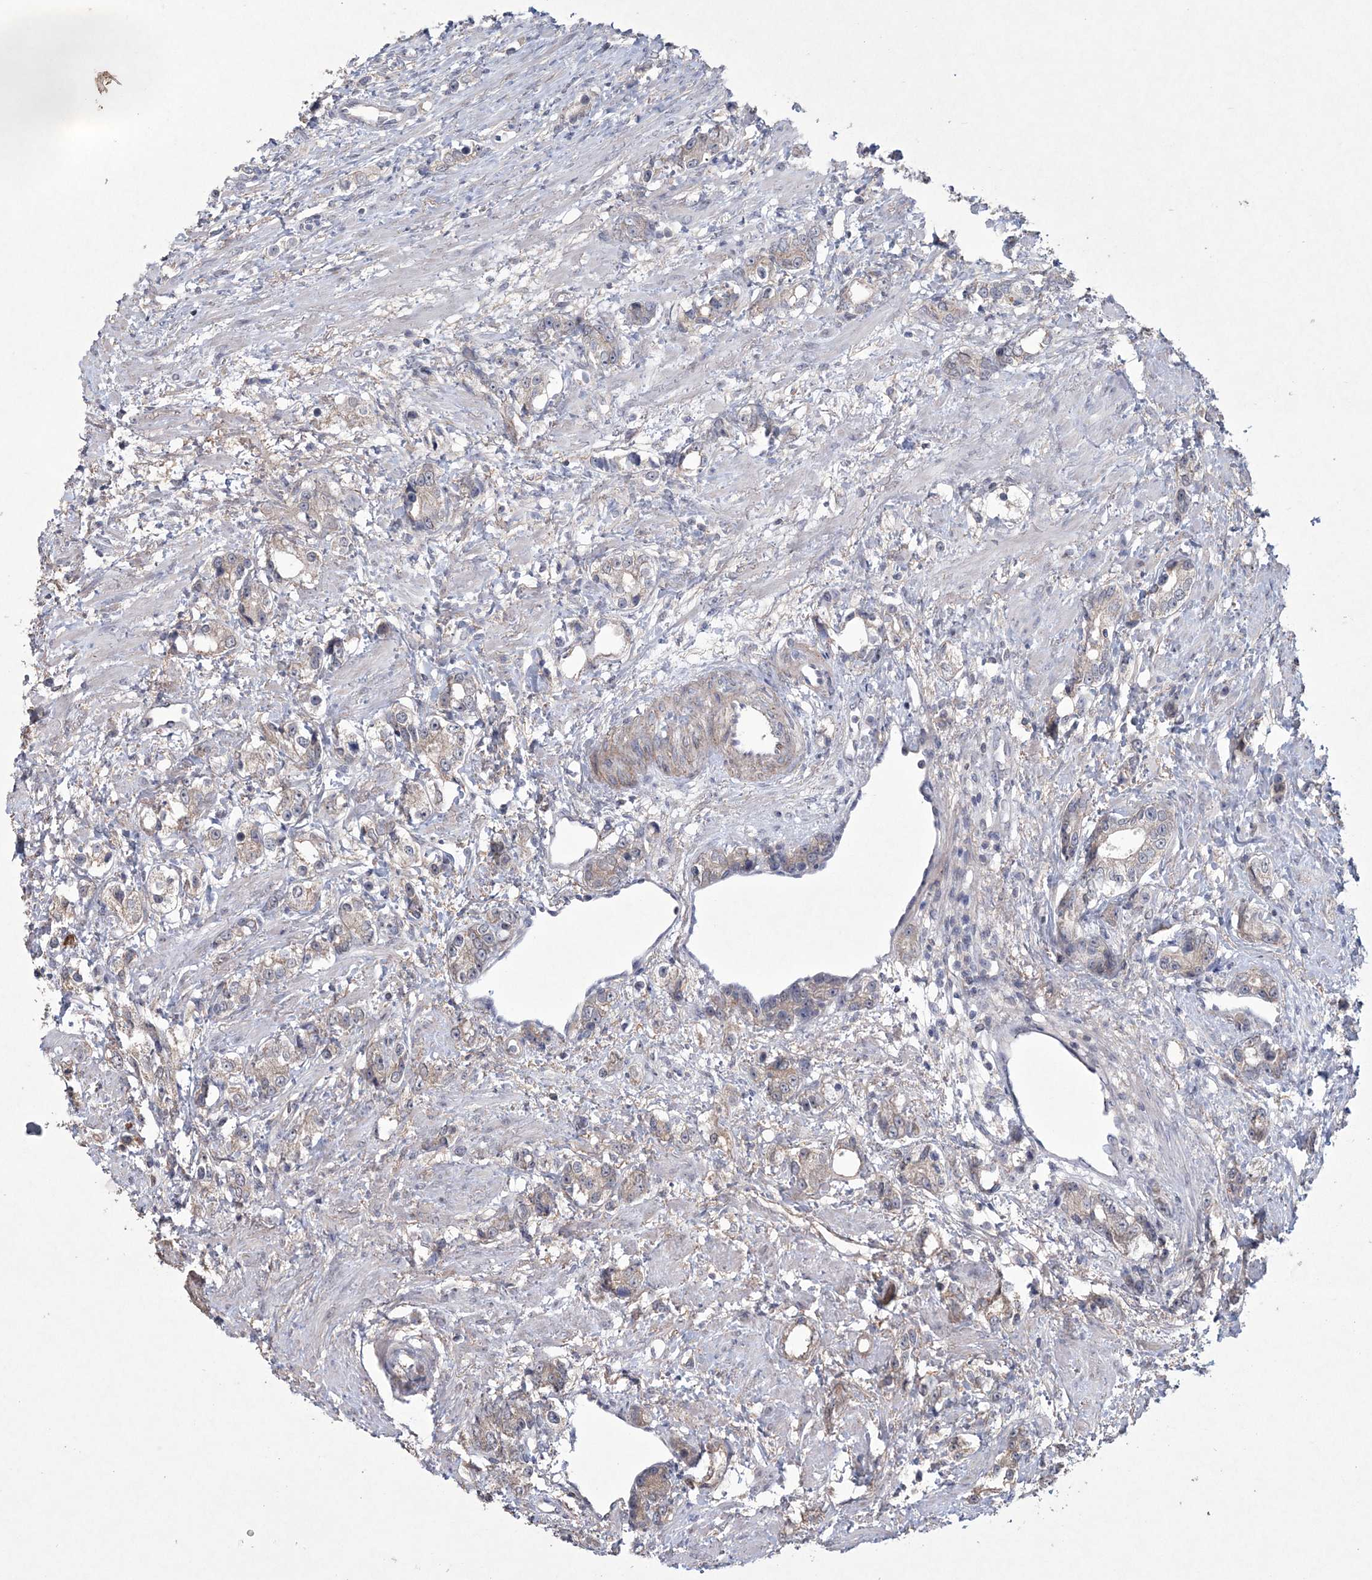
{"staining": {"intensity": "weak", "quantity": "<25%", "location": "cytoplasmic/membranous"}, "tissue": "prostate cancer", "cell_type": "Tumor cells", "image_type": "cancer", "snomed": [{"axis": "morphology", "description": "Adenocarcinoma, High grade"}, {"axis": "topography", "description": "Prostate"}], "caption": "High-grade adenocarcinoma (prostate) was stained to show a protein in brown. There is no significant positivity in tumor cells.", "gene": "DPCD", "patient": {"sex": "male", "age": 63}}